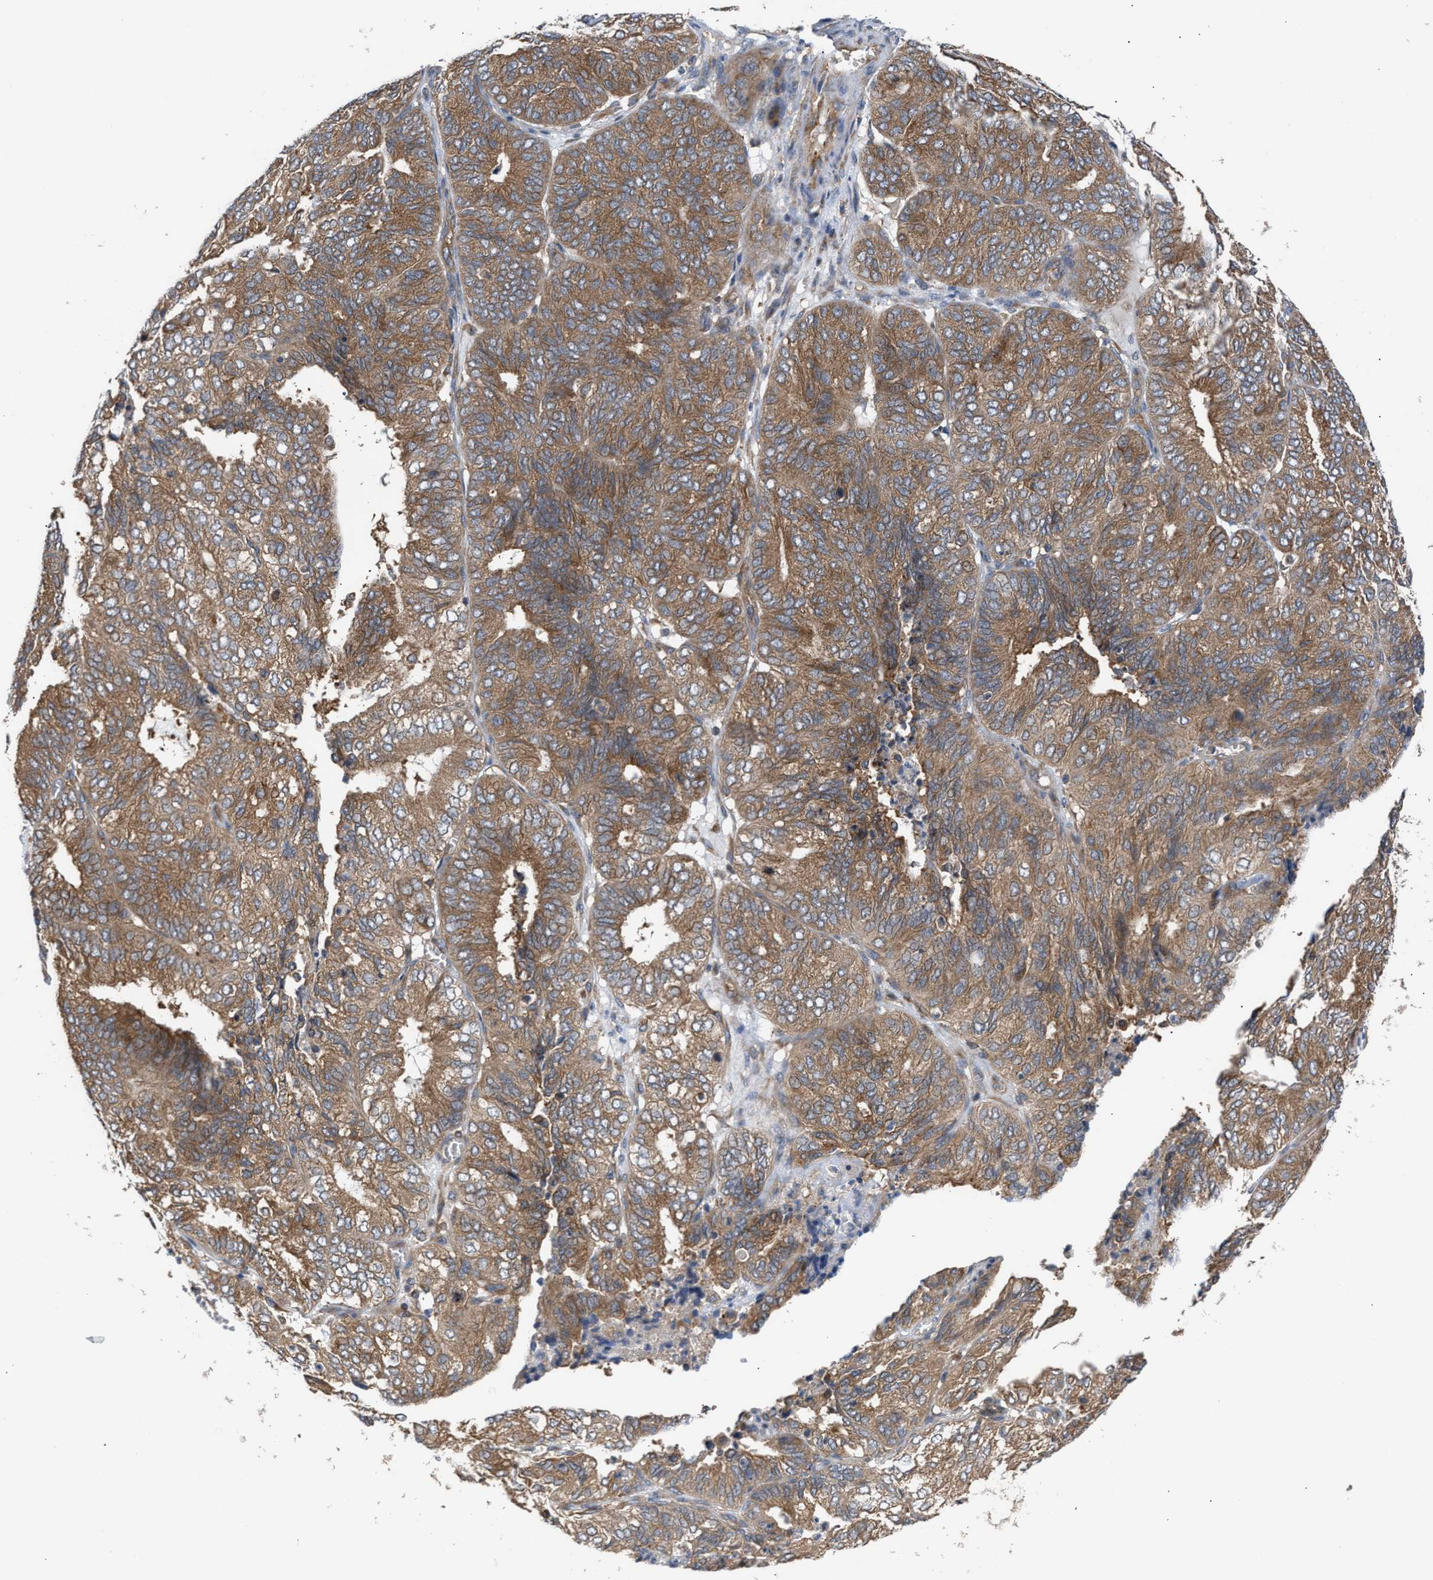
{"staining": {"intensity": "moderate", "quantity": ">75%", "location": "cytoplasmic/membranous"}, "tissue": "endometrial cancer", "cell_type": "Tumor cells", "image_type": "cancer", "snomed": [{"axis": "morphology", "description": "Adenocarcinoma, NOS"}, {"axis": "topography", "description": "Uterus"}], "caption": "IHC staining of endometrial cancer (adenocarcinoma), which displays medium levels of moderate cytoplasmic/membranous staining in approximately >75% of tumor cells indicating moderate cytoplasmic/membranous protein expression. The staining was performed using DAB (3,3'-diaminobenzidine) (brown) for protein detection and nuclei were counterstained in hematoxylin (blue).", "gene": "LAPTM4B", "patient": {"sex": "female", "age": 60}}